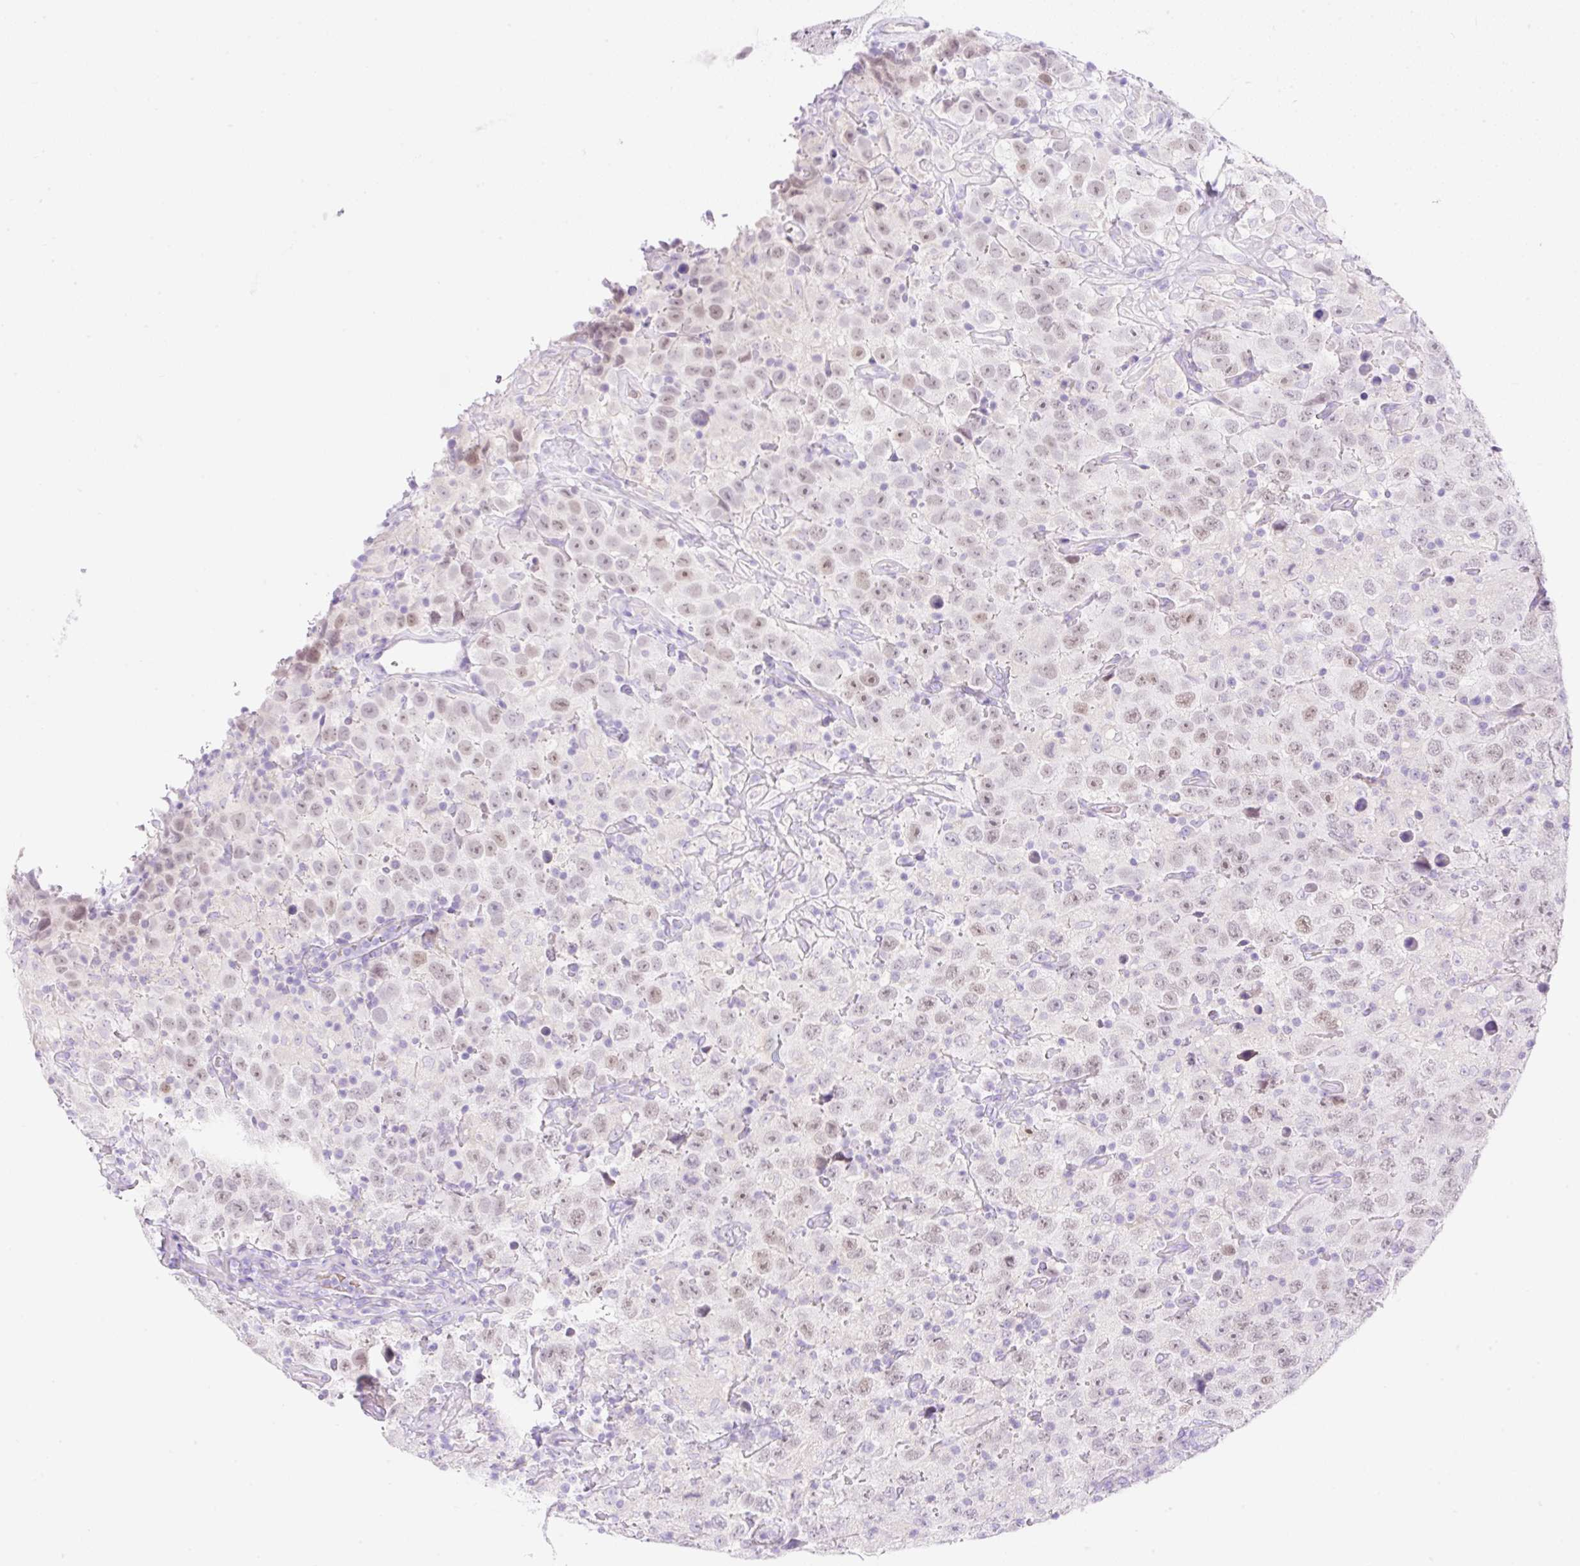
{"staining": {"intensity": "weak", "quantity": "25%-75%", "location": "nuclear"}, "tissue": "testis cancer", "cell_type": "Tumor cells", "image_type": "cancer", "snomed": [{"axis": "morphology", "description": "Seminoma, NOS"}, {"axis": "topography", "description": "Testis"}], "caption": "Protein staining by immunohistochemistry exhibits weak nuclear expression in about 25%-75% of tumor cells in testis cancer. (IHC, brightfield microscopy, high magnification).", "gene": "CDX1", "patient": {"sex": "male", "age": 41}}